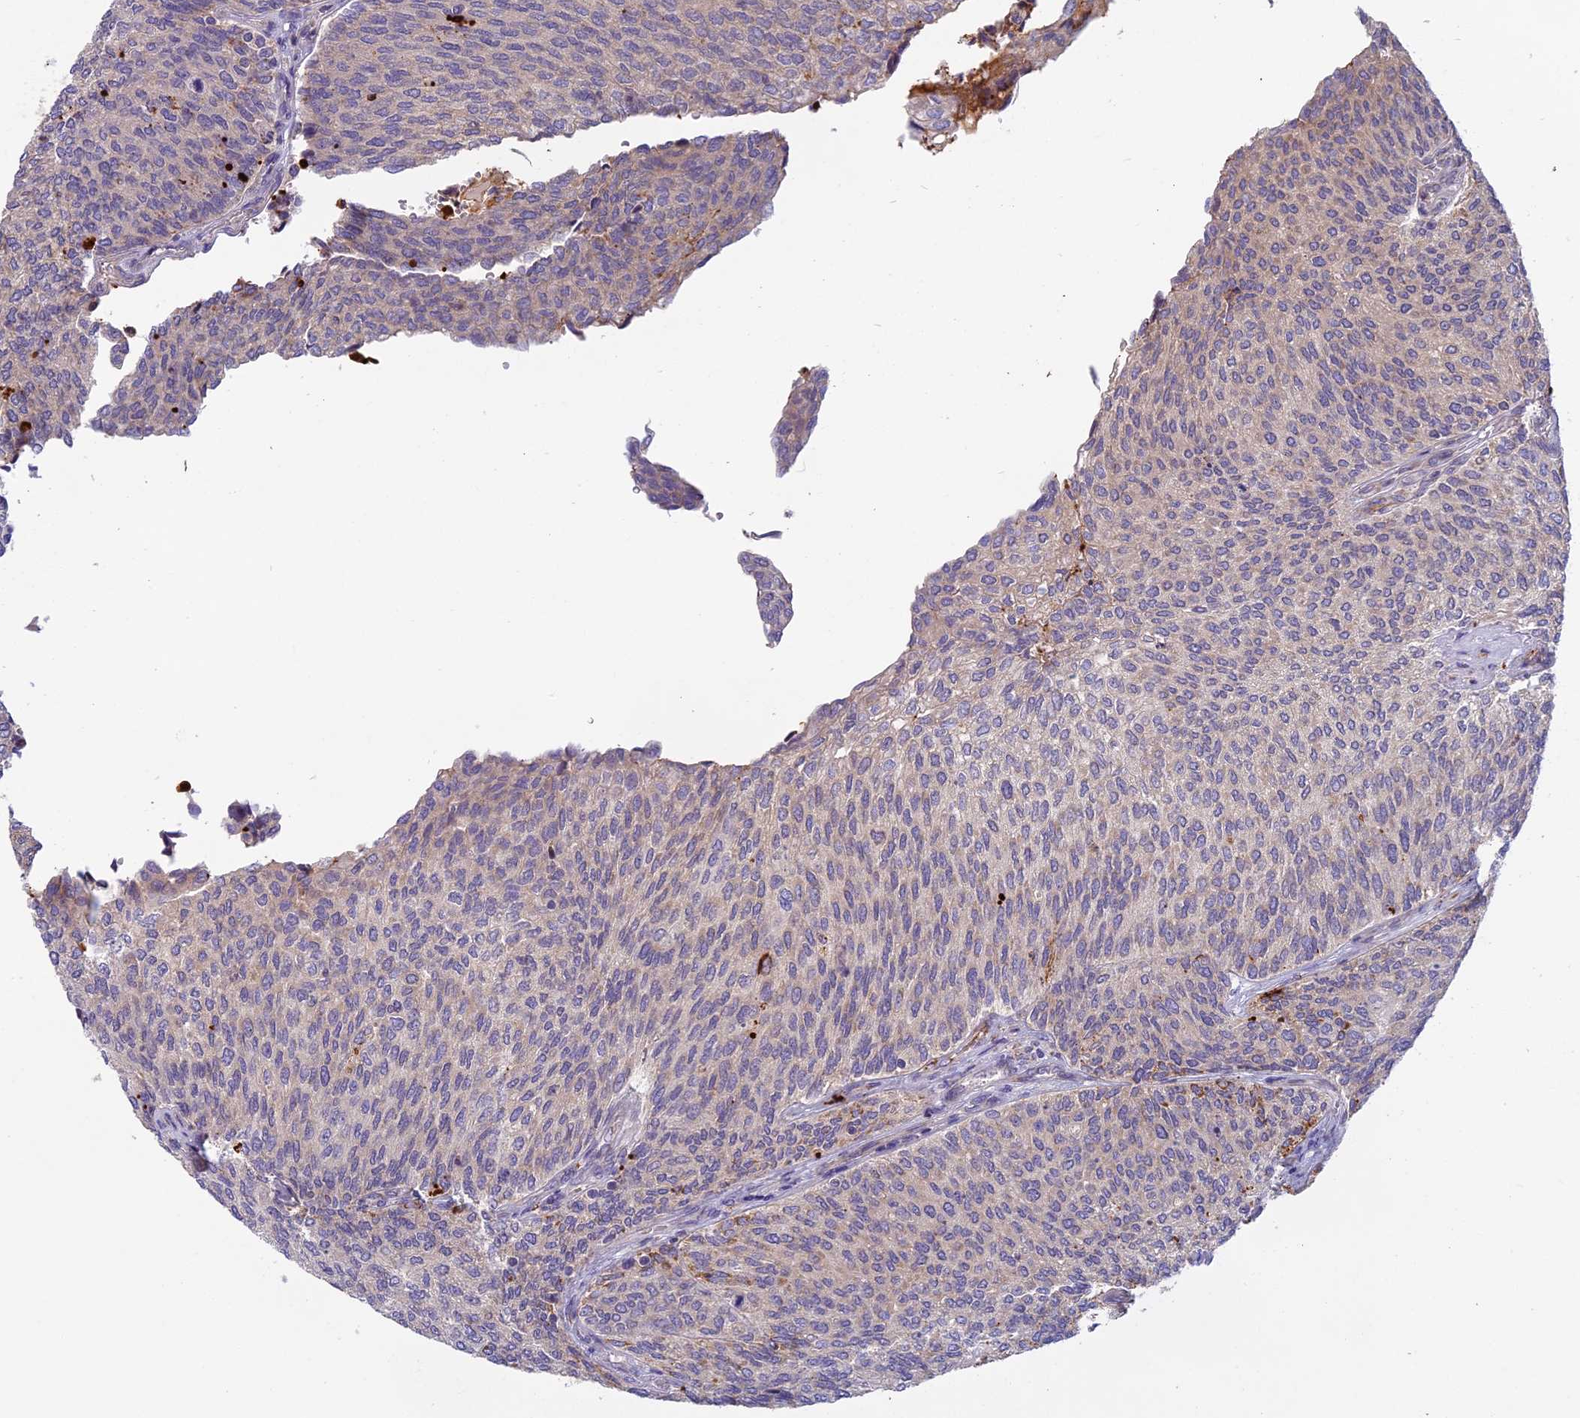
{"staining": {"intensity": "negative", "quantity": "none", "location": "none"}, "tissue": "urothelial cancer", "cell_type": "Tumor cells", "image_type": "cancer", "snomed": [{"axis": "morphology", "description": "Urothelial carcinoma, Low grade"}, {"axis": "topography", "description": "Urinary bladder"}], "caption": "Immunohistochemistry histopathology image of neoplastic tissue: human urothelial cancer stained with DAB reveals no significant protein staining in tumor cells.", "gene": "SEMA7A", "patient": {"sex": "female", "age": 79}}